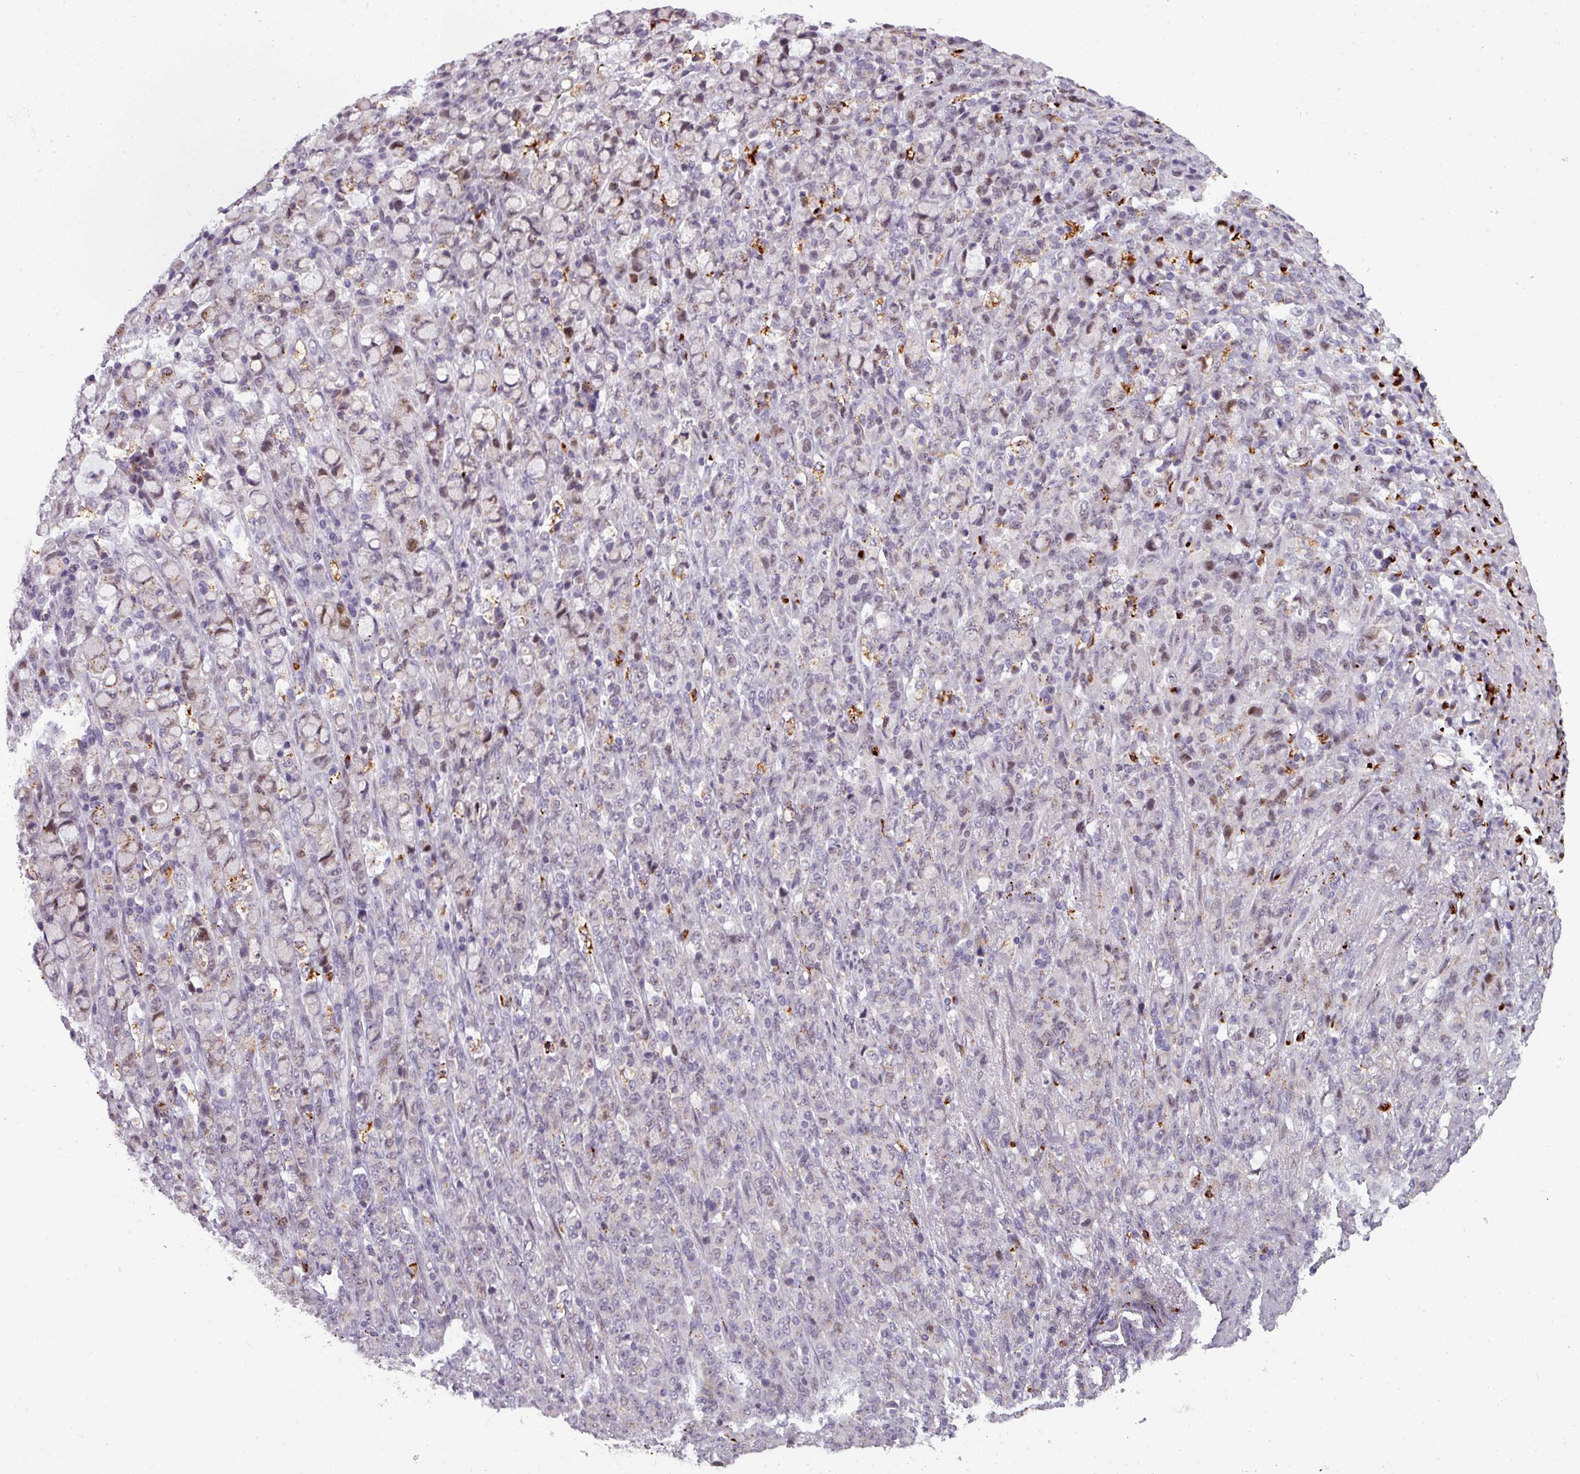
{"staining": {"intensity": "moderate", "quantity": "<25%", "location": "cytoplasmic/membranous"}, "tissue": "stomach cancer", "cell_type": "Tumor cells", "image_type": "cancer", "snomed": [{"axis": "morphology", "description": "Normal tissue, NOS"}, {"axis": "morphology", "description": "Adenocarcinoma, NOS"}, {"axis": "topography", "description": "Stomach"}], "caption": "An image showing moderate cytoplasmic/membranous expression in about <25% of tumor cells in stomach cancer (adenocarcinoma), as visualized by brown immunohistochemical staining.", "gene": "TMEFF1", "patient": {"sex": "female", "age": 79}}